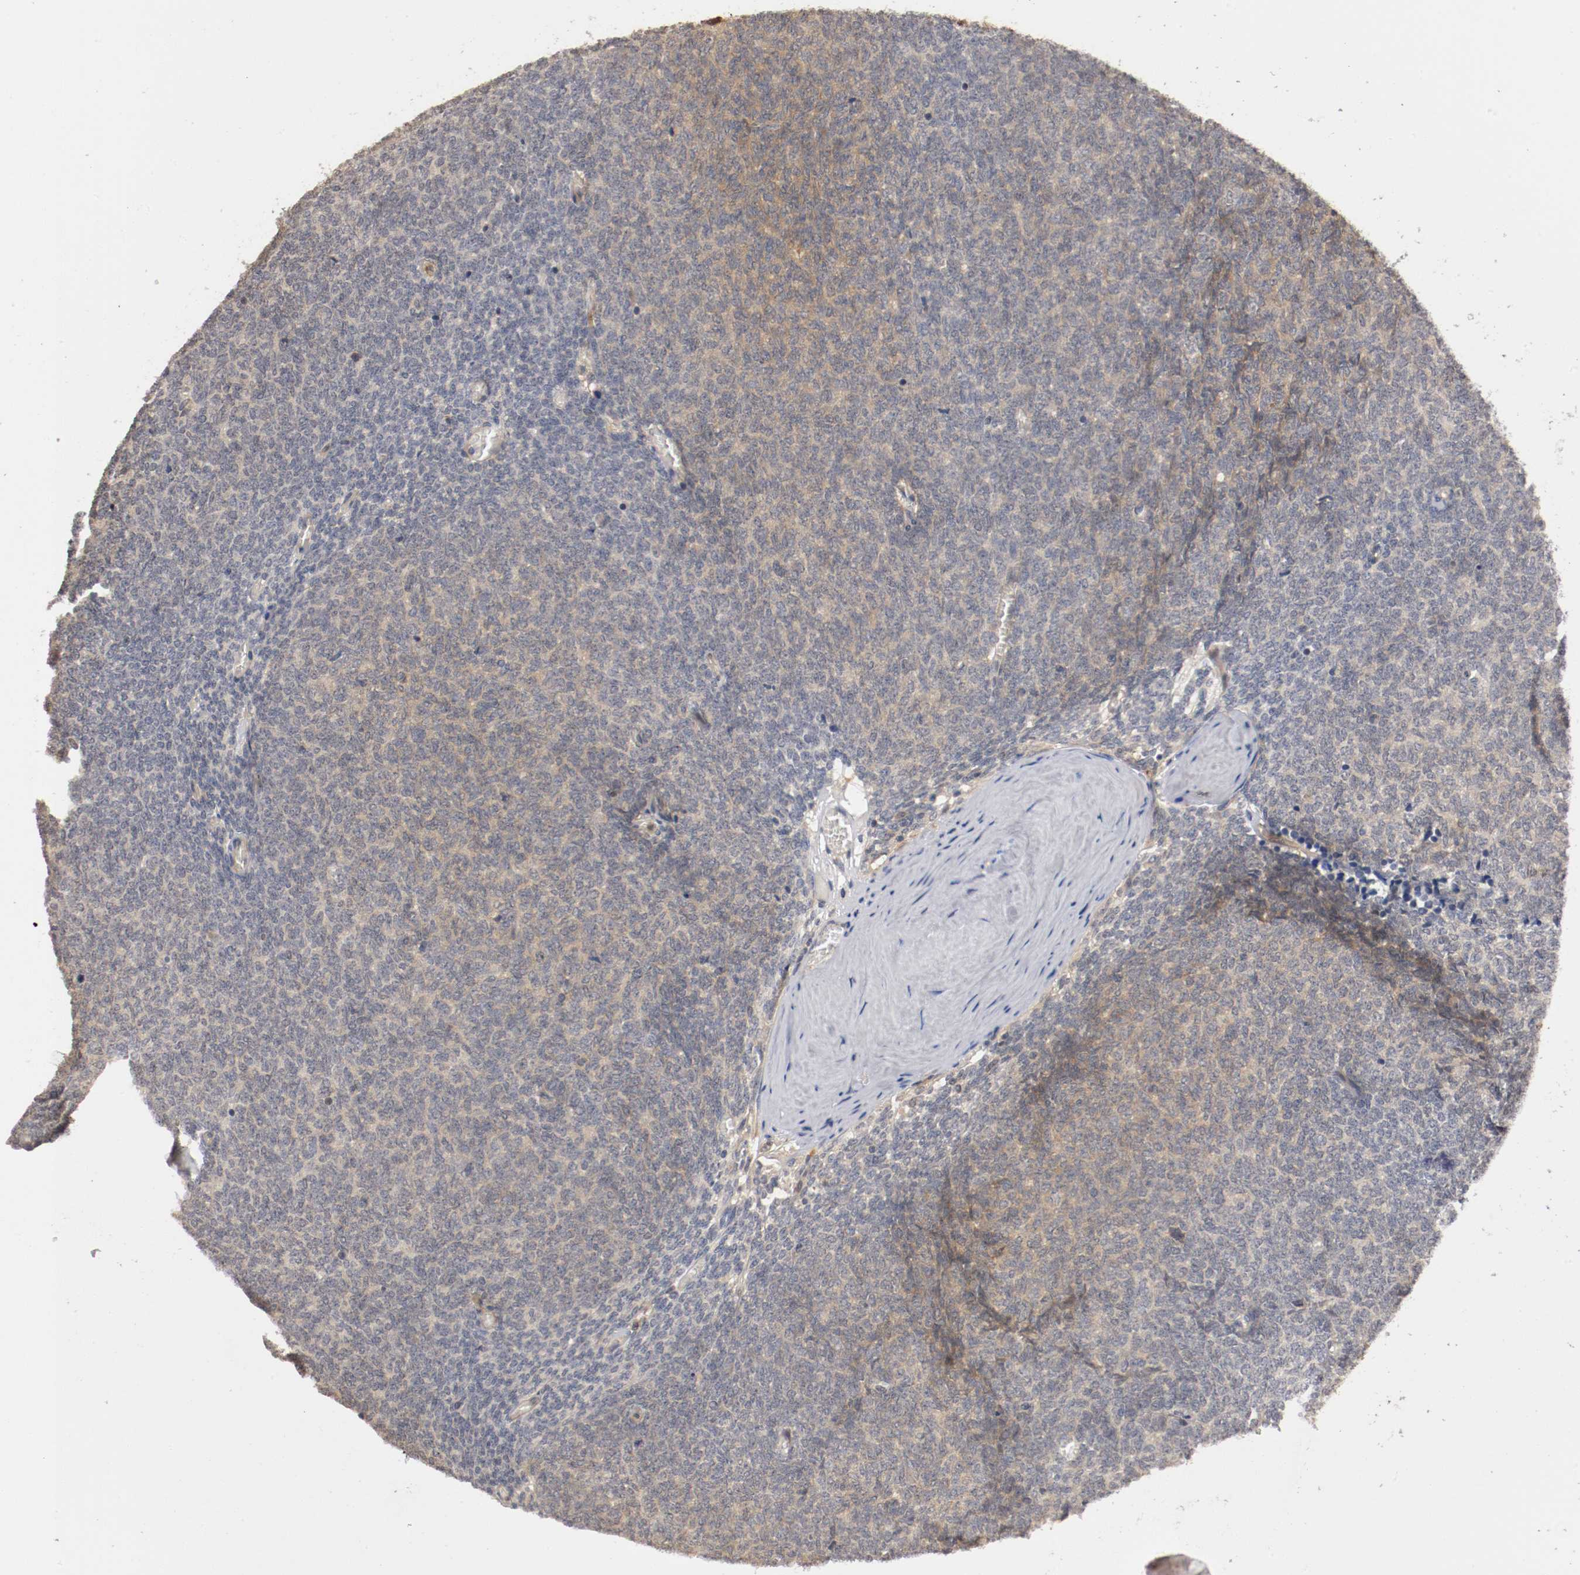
{"staining": {"intensity": "weak", "quantity": "<25%", "location": "cytoplasmic/membranous"}, "tissue": "renal cancer", "cell_type": "Tumor cells", "image_type": "cancer", "snomed": [{"axis": "morphology", "description": "Neoplasm, malignant, NOS"}, {"axis": "topography", "description": "Kidney"}], "caption": "Micrograph shows no significant protein staining in tumor cells of renal cancer (neoplasm (malignant)). The staining was performed using DAB to visualize the protein expression in brown, while the nuclei were stained in blue with hematoxylin (Magnification: 20x).", "gene": "RBM23", "patient": {"sex": "male", "age": 28}}